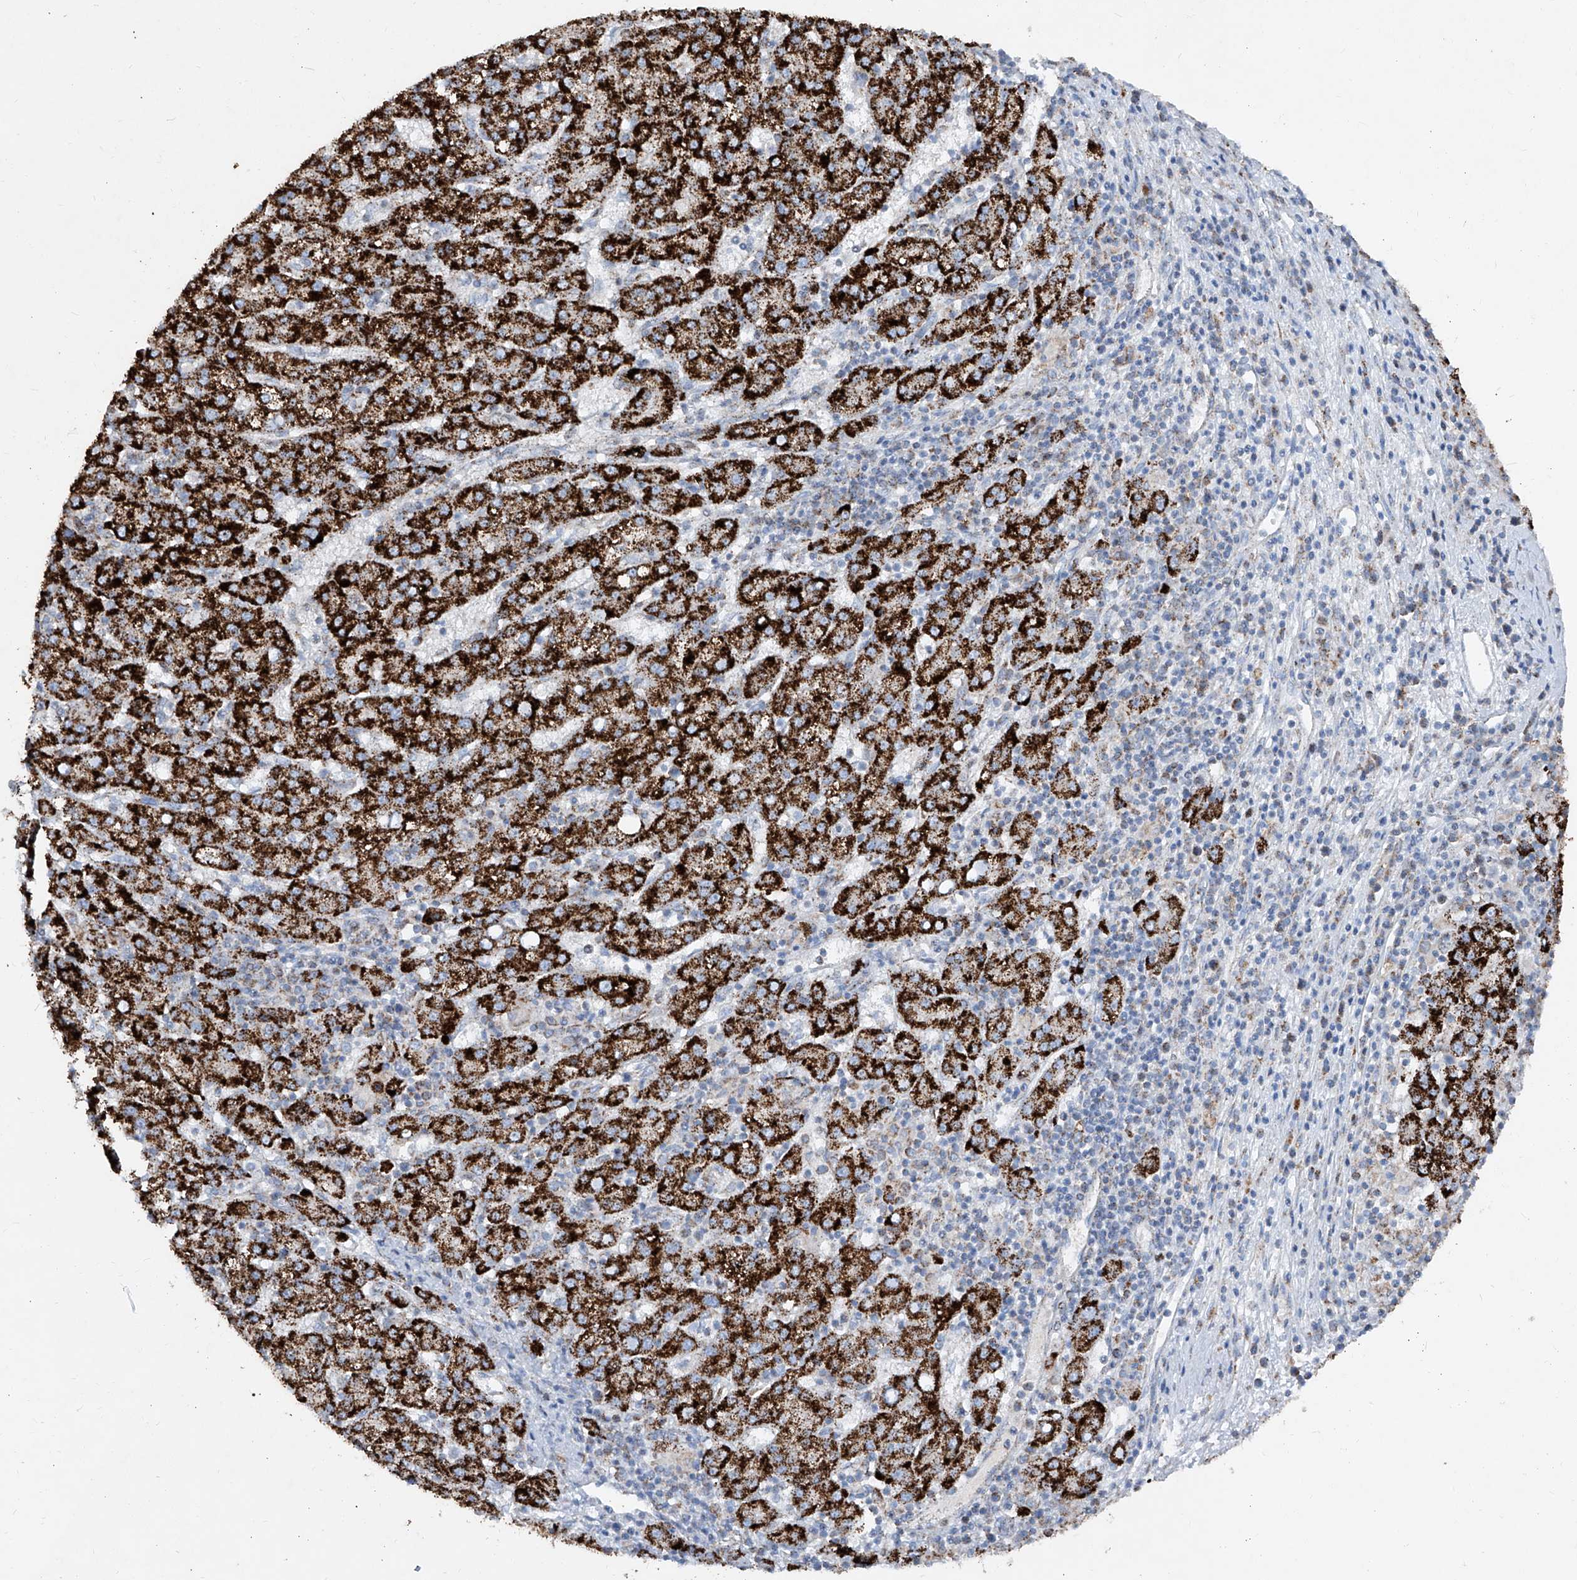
{"staining": {"intensity": "strong", "quantity": ">75%", "location": "cytoplasmic/membranous"}, "tissue": "liver cancer", "cell_type": "Tumor cells", "image_type": "cancer", "snomed": [{"axis": "morphology", "description": "Carcinoma, Hepatocellular, NOS"}, {"axis": "topography", "description": "Liver"}], "caption": "Protein expression analysis of human liver cancer reveals strong cytoplasmic/membranous staining in approximately >75% of tumor cells.", "gene": "ABCD3", "patient": {"sex": "female", "age": 58}}